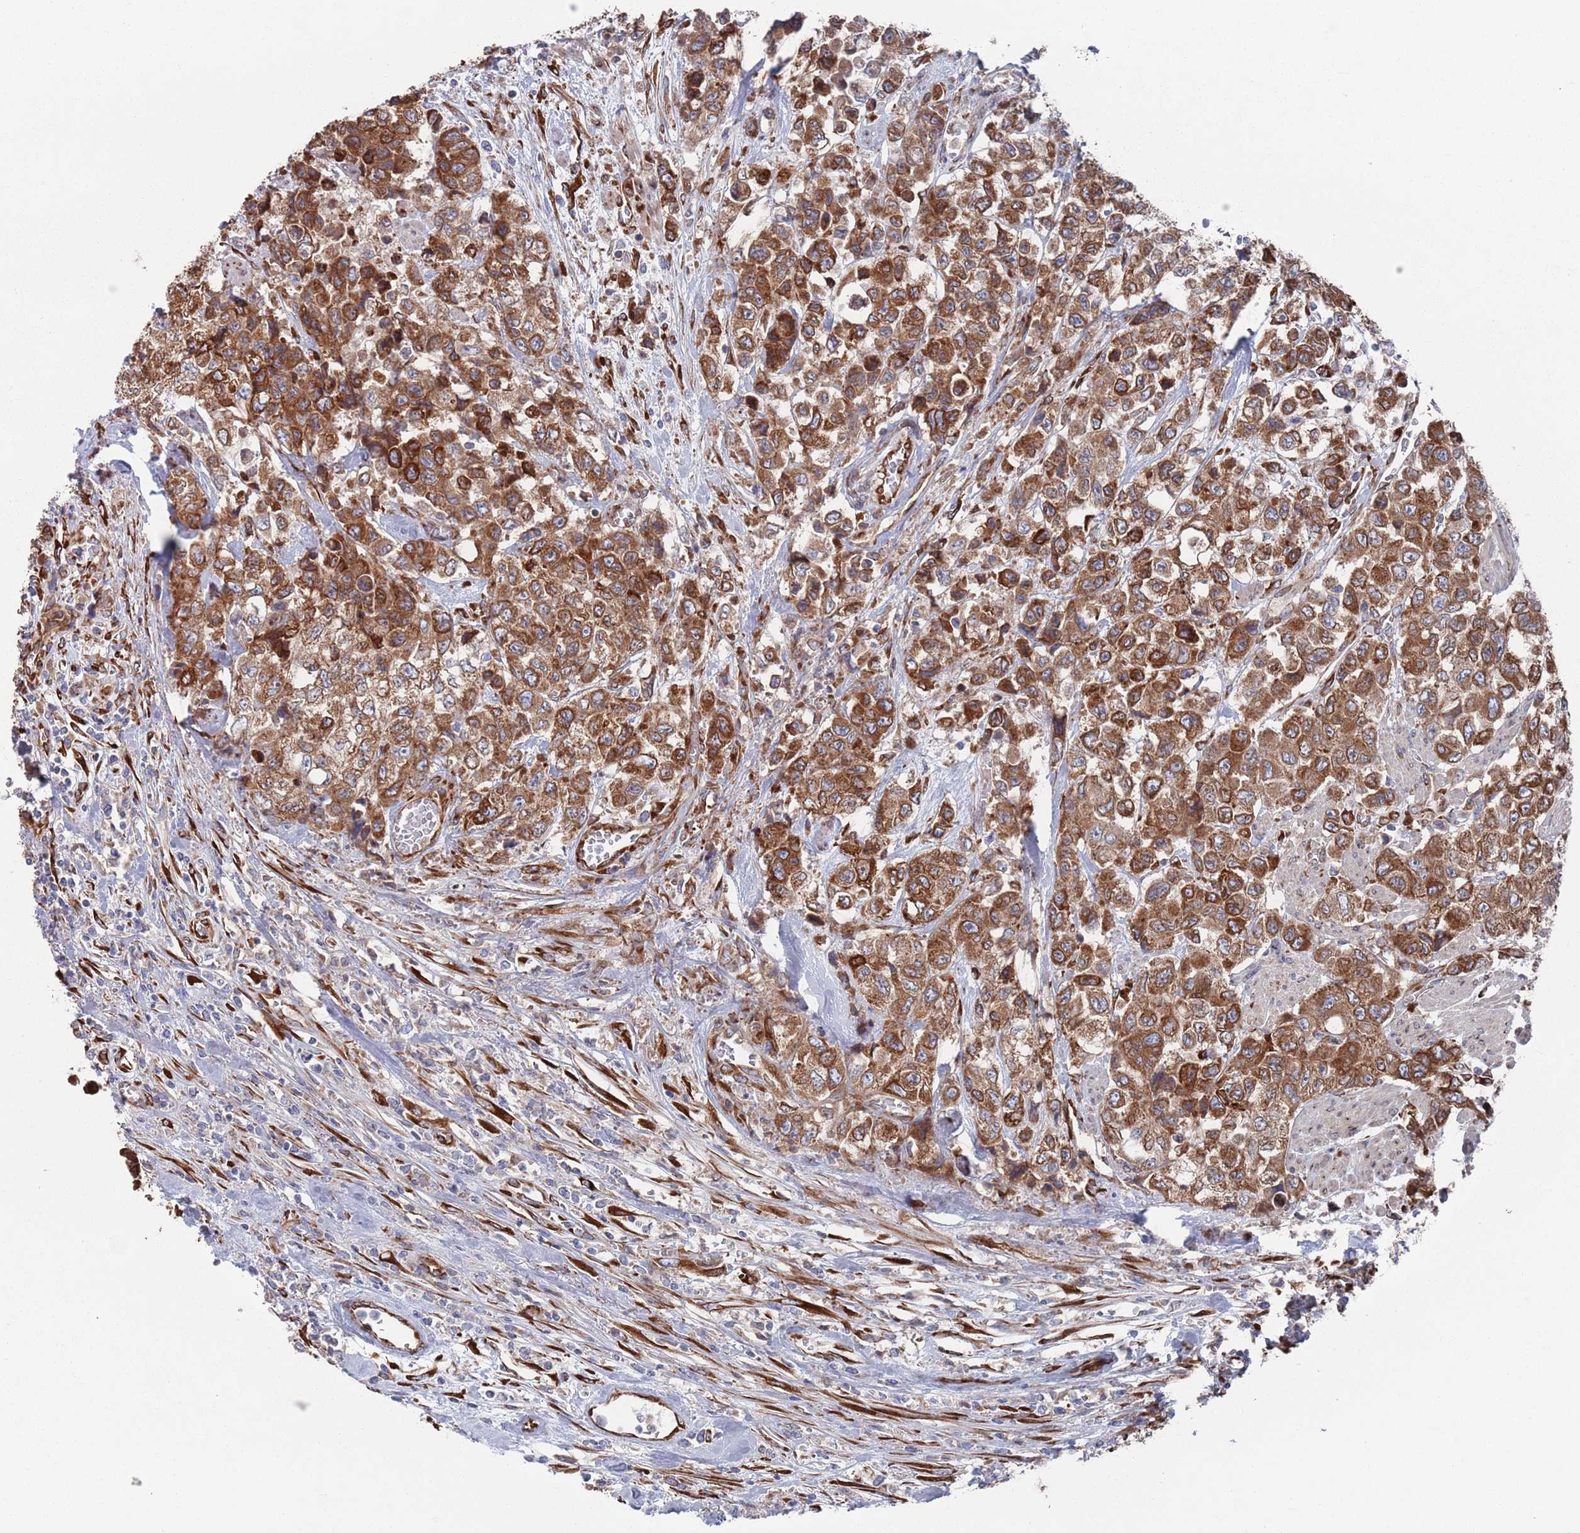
{"staining": {"intensity": "strong", "quantity": ">75%", "location": "cytoplasmic/membranous"}, "tissue": "urothelial cancer", "cell_type": "Tumor cells", "image_type": "cancer", "snomed": [{"axis": "morphology", "description": "Urothelial carcinoma, High grade"}, {"axis": "topography", "description": "Urinary bladder"}], "caption": "A micrograph of human high-grade urothelial carcinoma stained for a protein demonstrates strong cytoplasmic/membranous brown staining in tumor cells.", "gene": "CCDC106", "patient": {"sex": "female", "age": 78}}